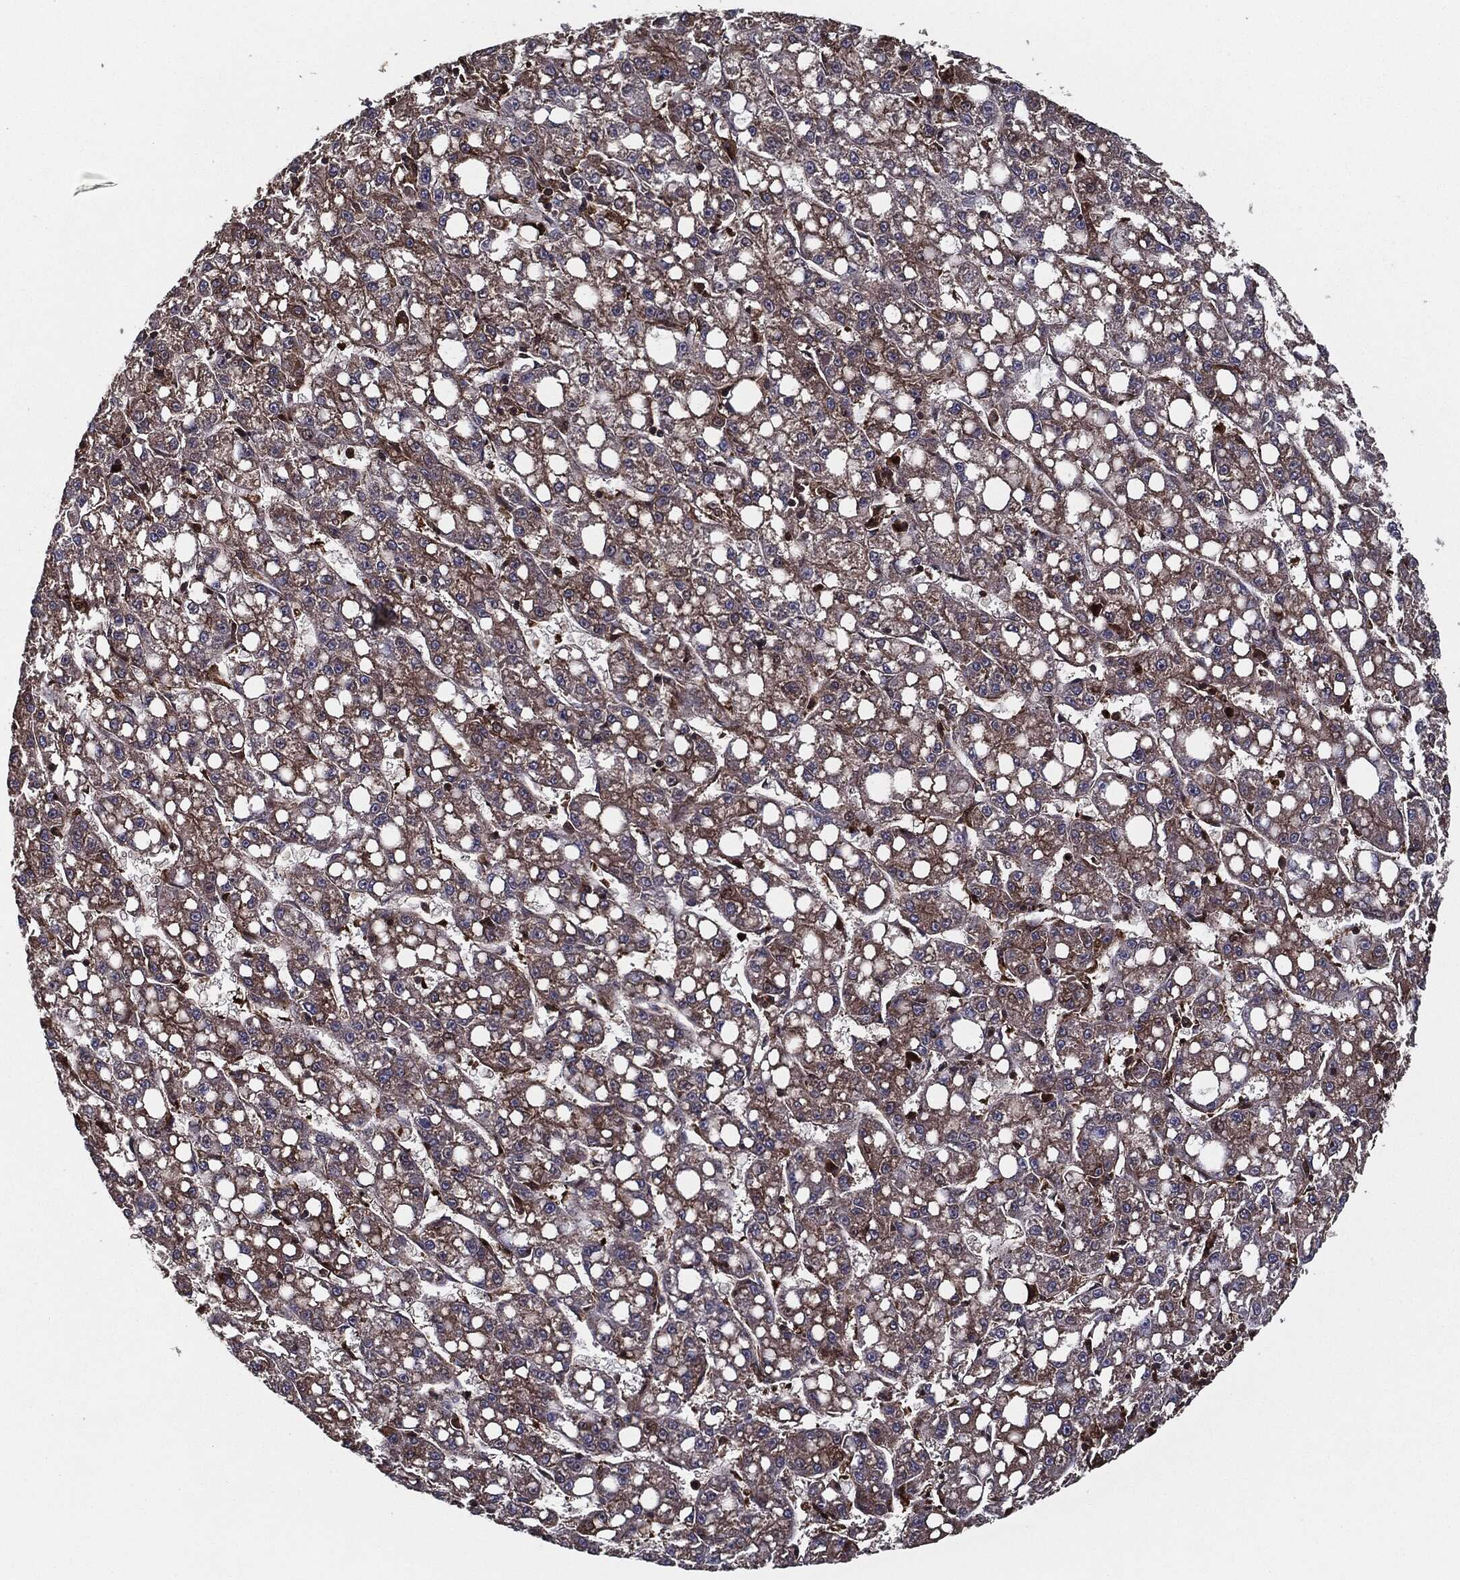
{"staining": {"intensity": "moderate", "quantity": "25%-75%", "location": "cytoplasmic/membranous"}, "tissue": "liver cancer", "cell_type": "Tumor cells", "image_type": "cancer", "snomed": [{"axis": "morphology", "description": "Carcinoma, Hepatocellular, NOS"}, {"axis": "topography", "description": "Liver"}], "caption": "IHC (DAB (3,3'-diaminobenzidine)) staining of human hepatocellular carcinoma (liver) displays moderate cytoplasmic/membranous protein positivity in about 25%-75% of tumor cells. The staining was performed using DAB (3,3'-diaminobenzidine), with brown indicating positive protein expression. Nuclei are stained blue with hematoxylin.", "gene": "RAP1GDS1", "patient": {"sex": "female", "age": 65}}